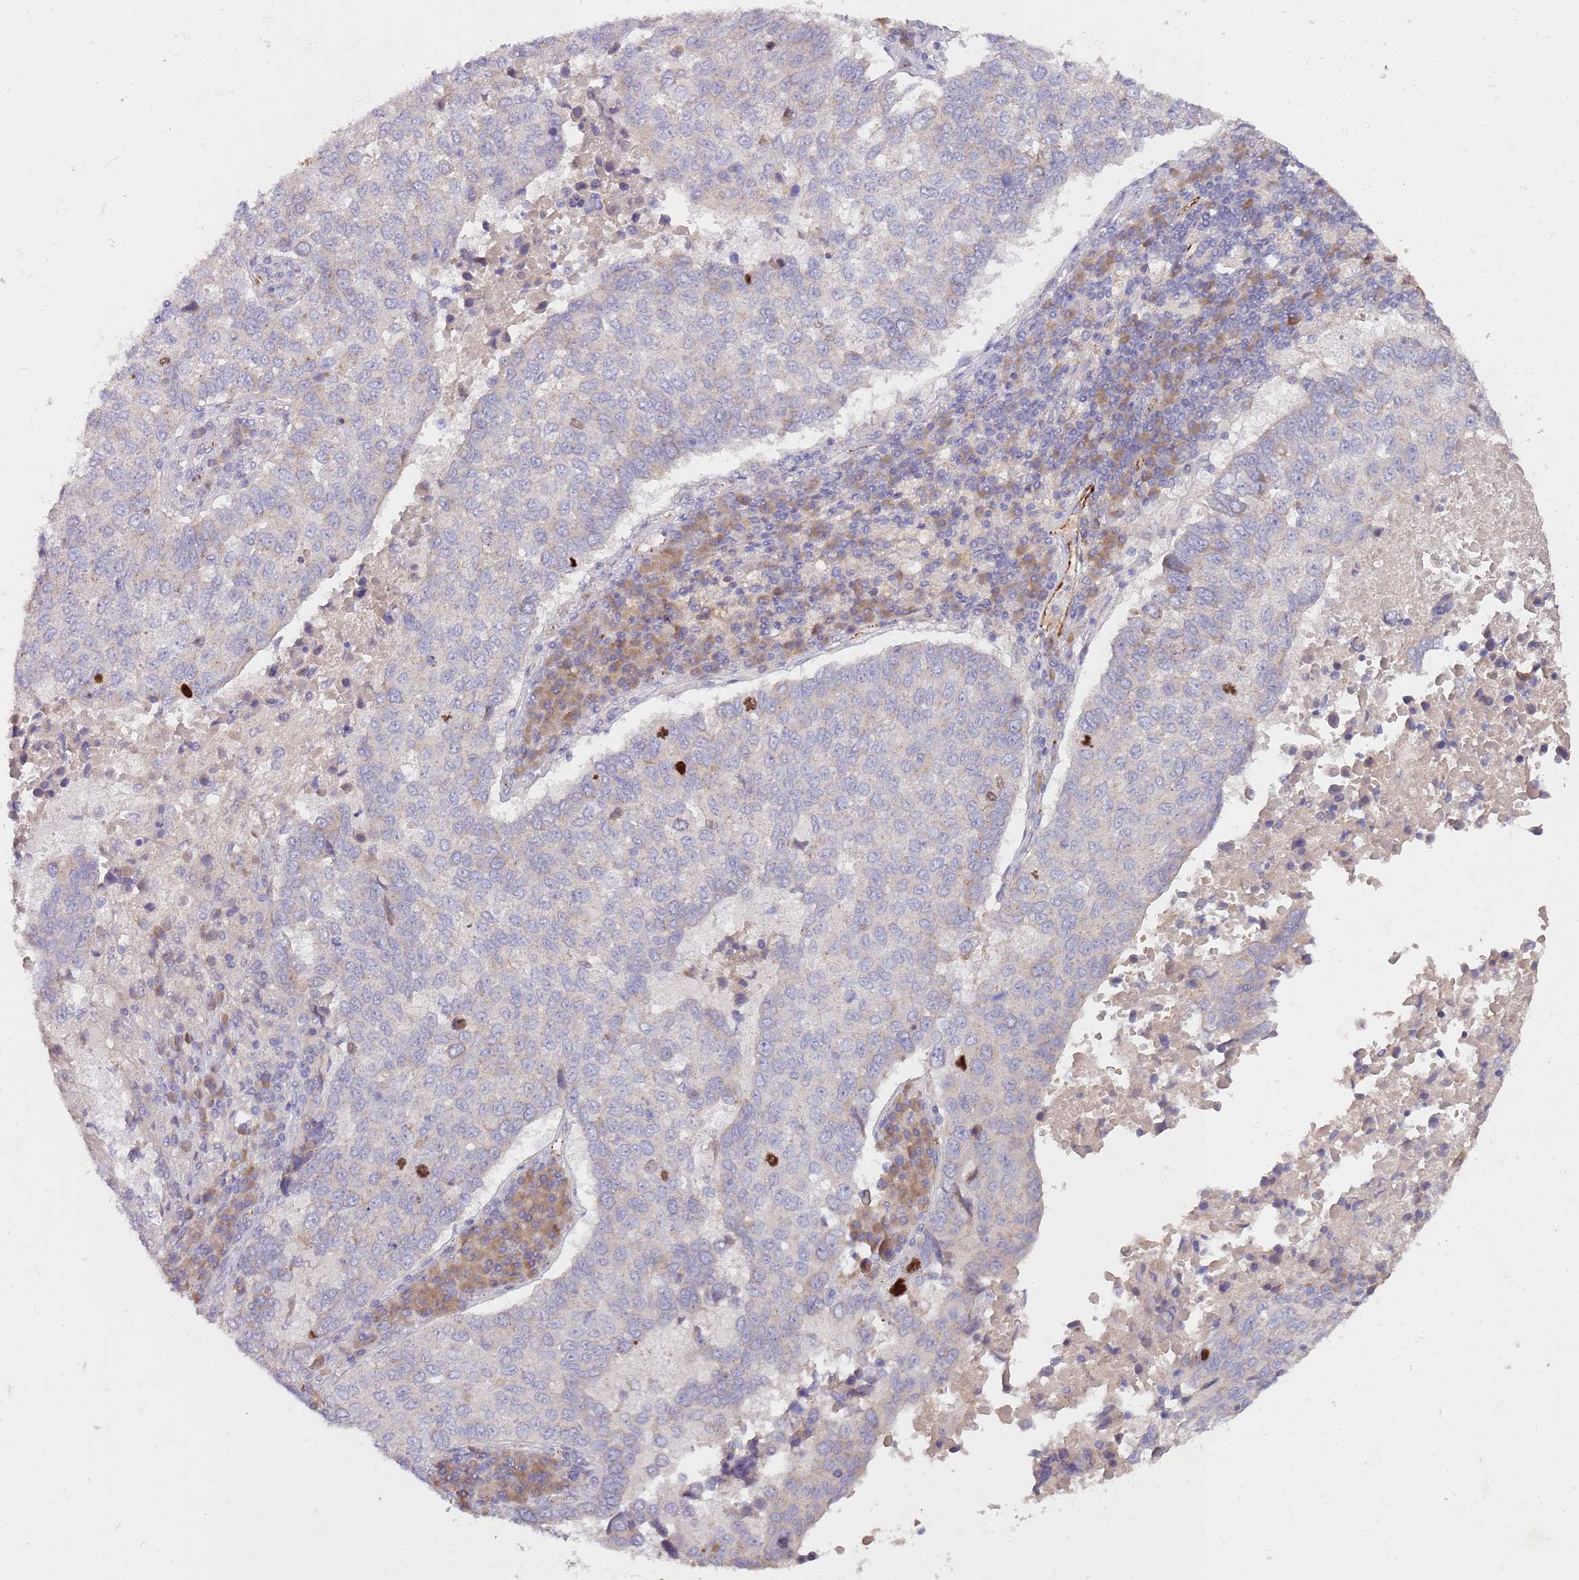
{"staining": {"intensity": "negative", "quantity": "none", "location": "none"}, "tissue": "lung cancer", "cell_type": "Tumor cells", "image_type": "cancer", "snomed": [{"axis": "morphology", "description": "Squamous cell carcinoma, NOS"}, {"axis": "topography", "description": "Lung"}], "caption": "Squamous cell carcinoma (lung) was stained to show a protein in brown. There is no significant expression in tumor cells. The staining is performed using DAB (3,3'-diaminobenzidine) brown chromogen with nuclei counter-stained in using hematoxylin.", "gene": "NMUR2", "patient": {"sex": "male", "age": 73}}